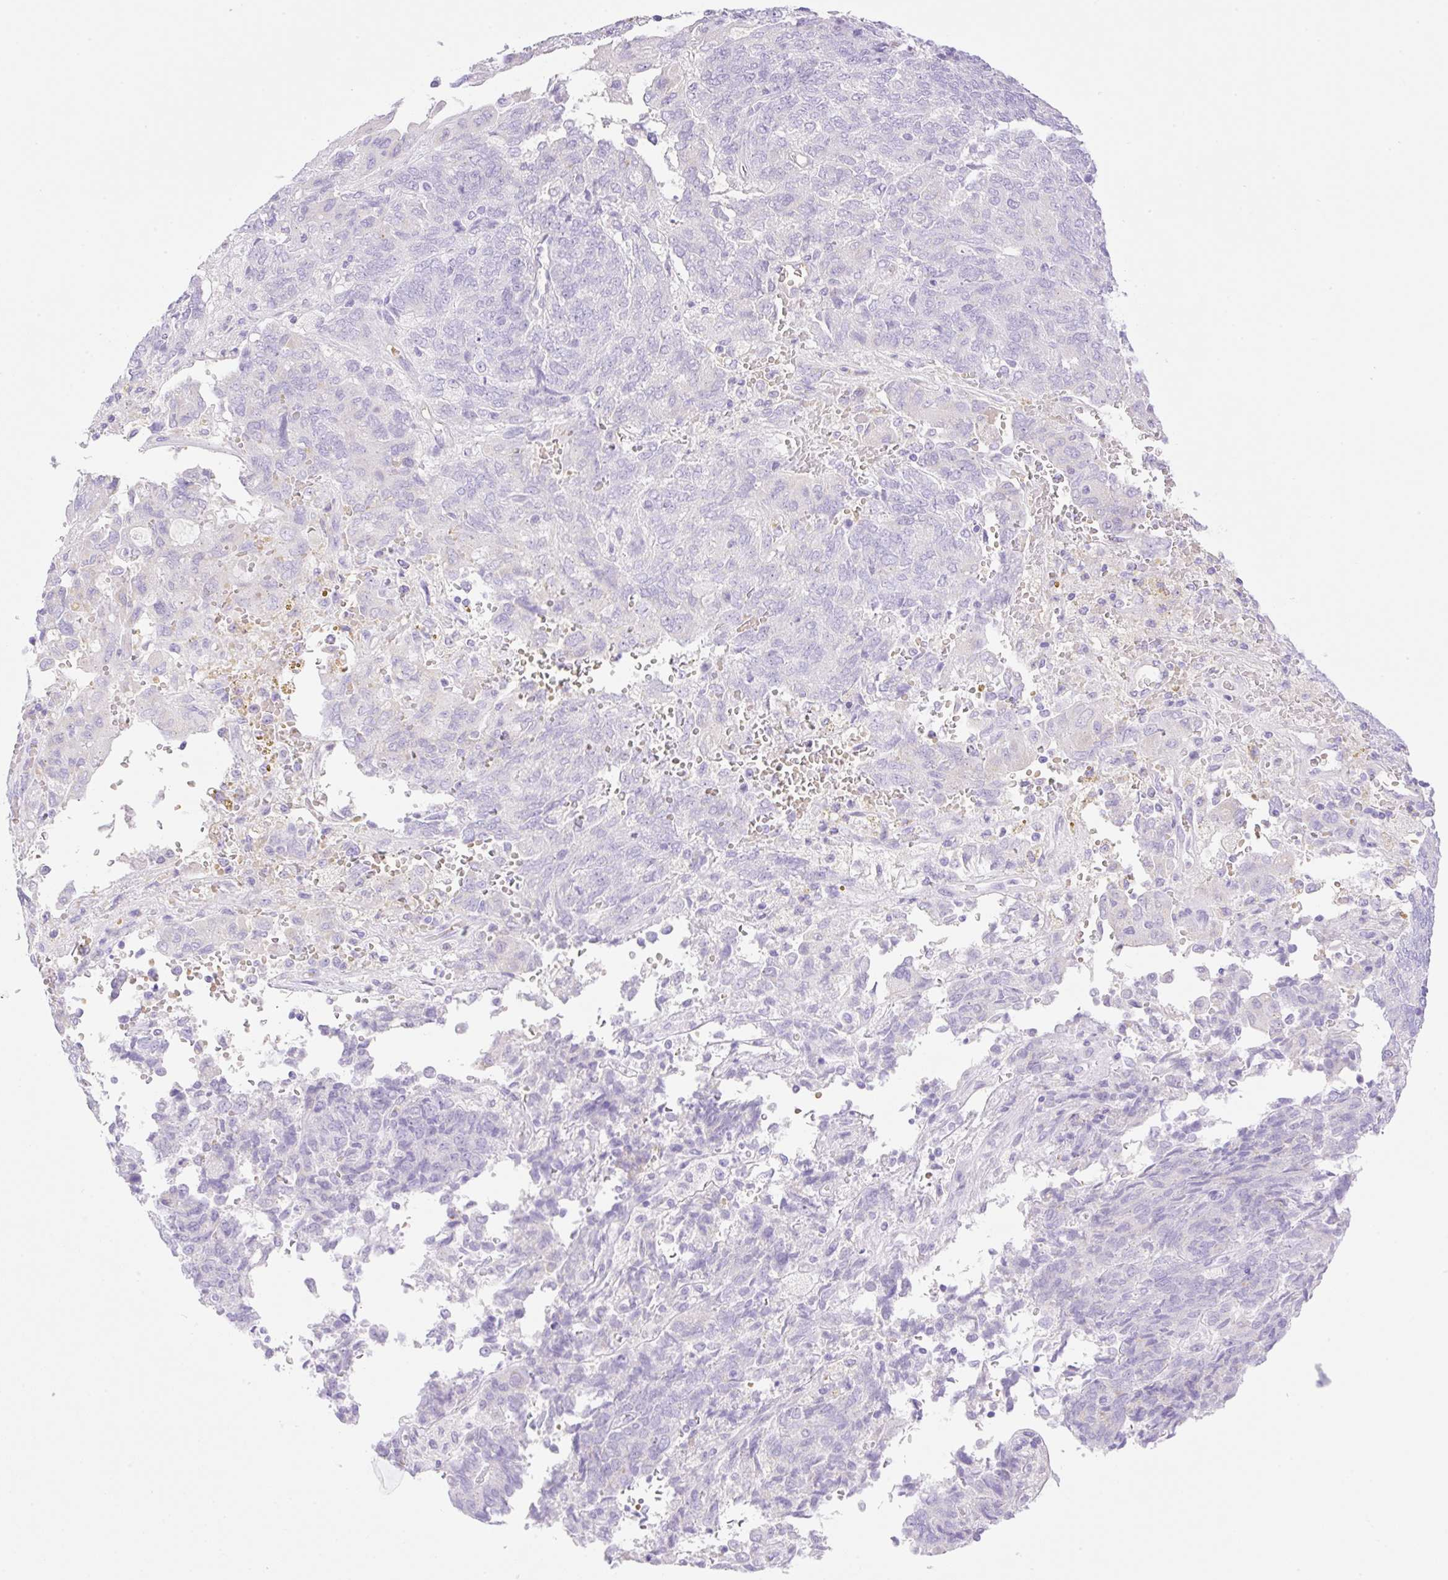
{"staining": {"intensity": "weak", "quantity": "<25%", "location": "cytoplasmic/membranous"}, "tissue": "endometrial cancer", "cell_type": "Tumor cells", "image_type": "cancer", "snomed": [{"axis": "morphology", "description": "Adenocarcinoma, NOS"}, {"axis": "topography", "description": "Endometrium"}], "caption": "High magnification brightfield microscopy of endometrial cancer (adenocarcinoma) stained with DAB (brown) and counterstained with hematoxylin (blue): tumor cells show no significant staining.", "gene": "CDX1", "patient": {"sex": "female", "age": 80}}